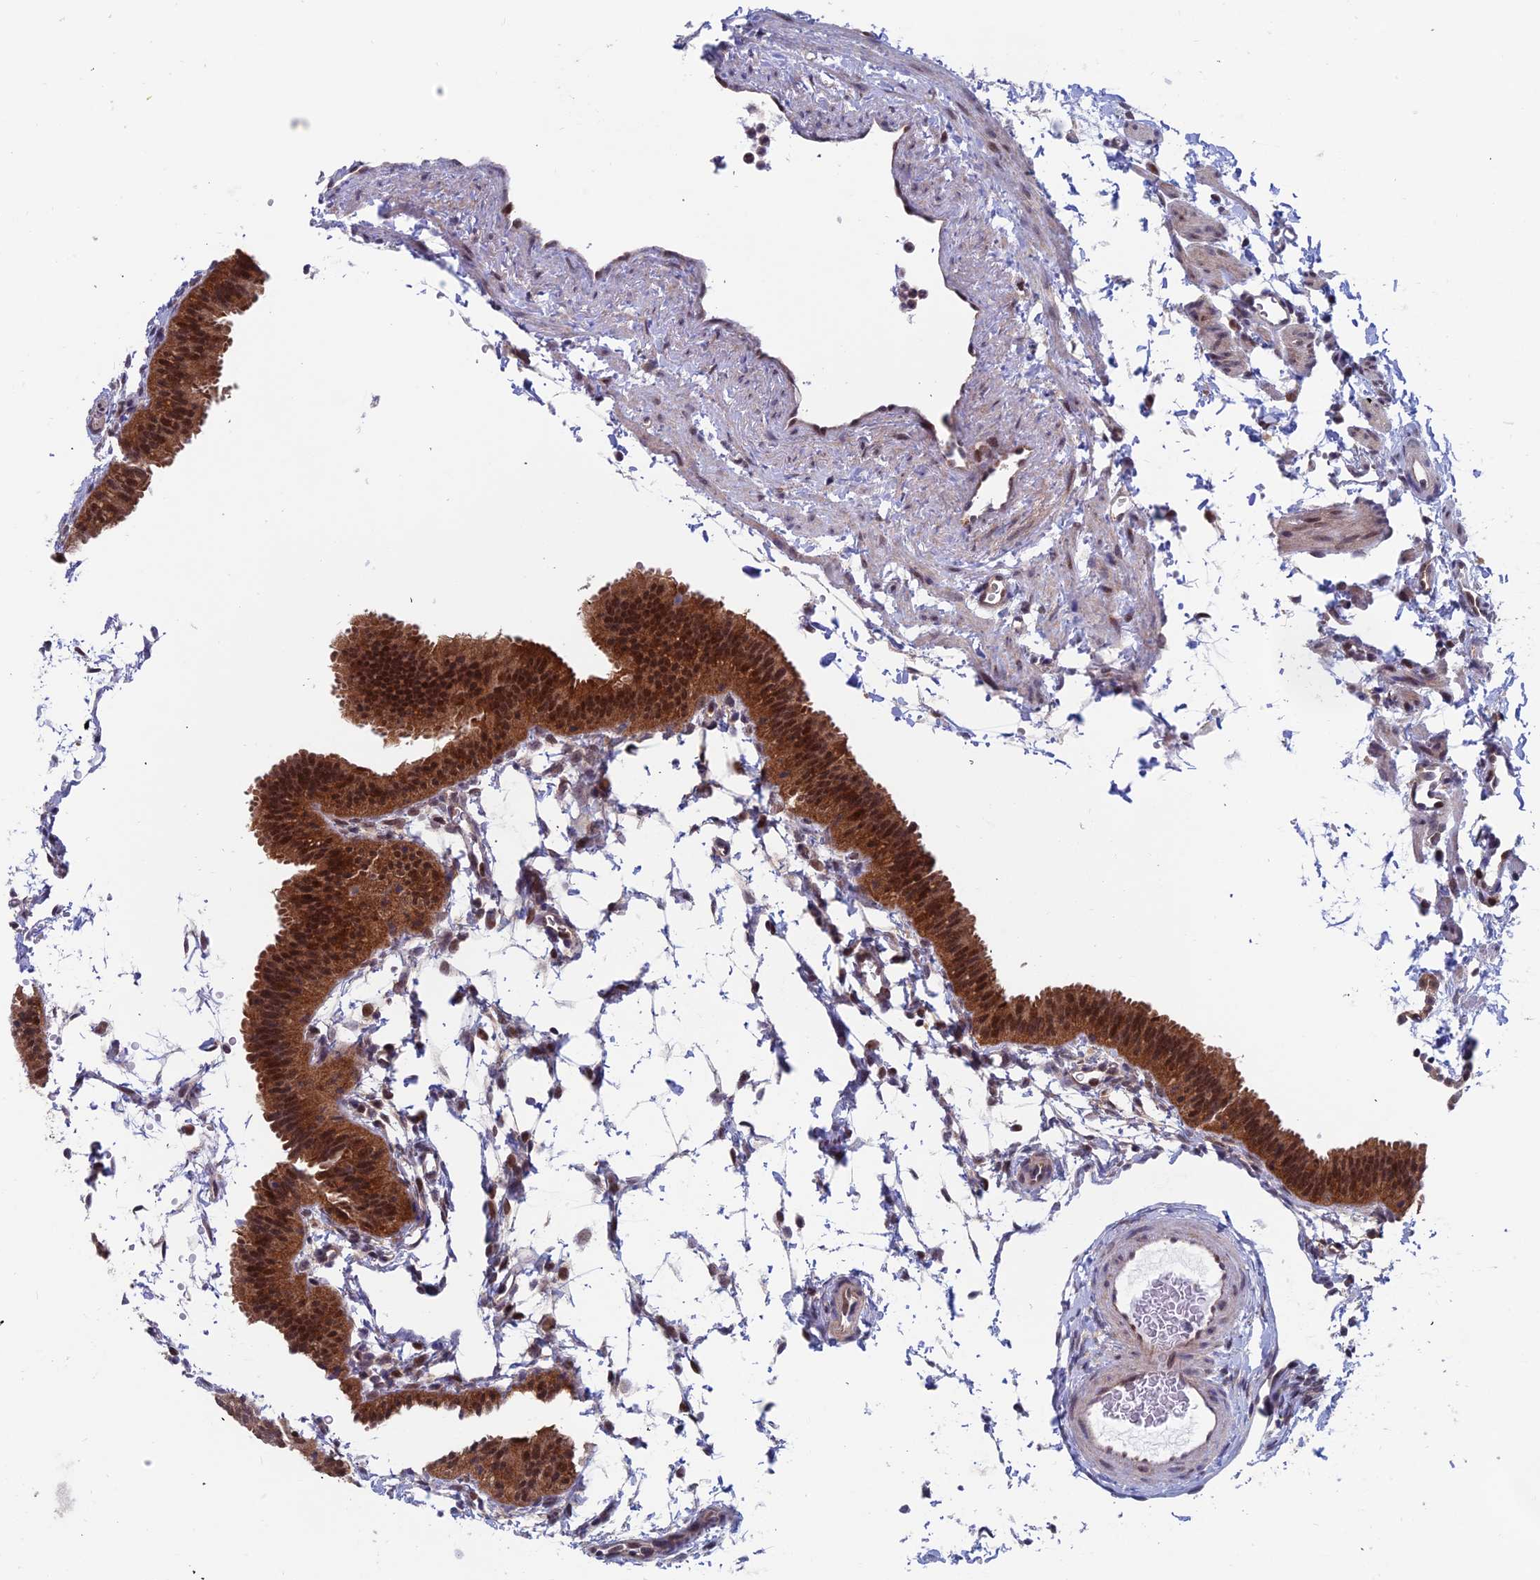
{"staining": {"intensity": "strong", "quantity": ">75%", "location": "cytoplasmic/membranous,nuclear"}, "tissue": "fallopian tube", "cell_type": "Glandular cells", "image_type": "normal", "snomed": [{"axis": "morphology", "description": "Normal tissue, NOS"}, {"axis": "topography", "description": "Fallopian tube"}], "caption": "DAB immunohistochemical staining of normal human fallopian tube displays strong cytoplasmic/membranous,nuclear protein positivity in about >75% of glandular cells.", "gene": "IGBP1", "patient": {"sex": "female", "age": 35}}